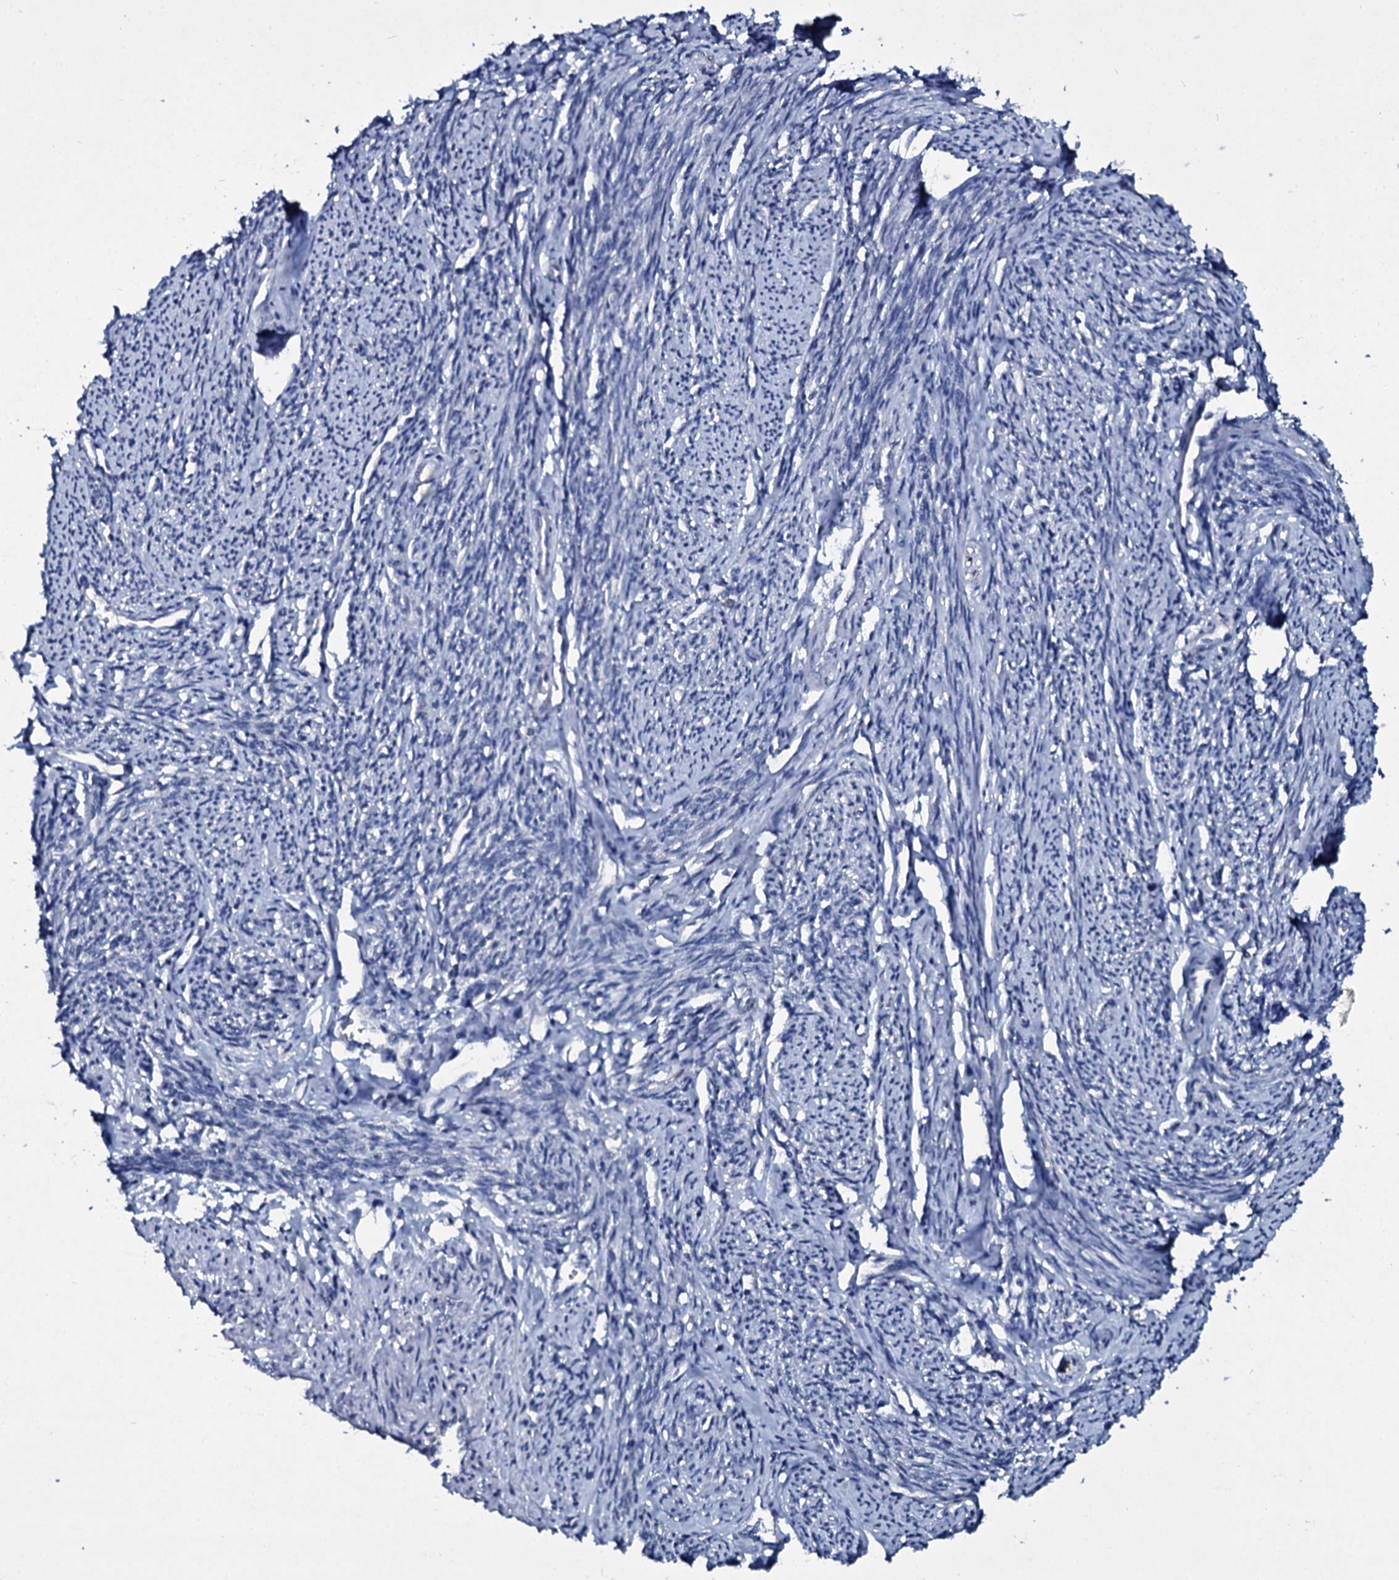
{"staining": {"intensity": "negative", "quantity": "none", "location": "none"}, "tissue": "smooth muscle", "cell_type": "Smooth muscle cells", "image_type": "normal", "snomed": [{"axis": "morphology", "description": "Normal tissue, NOS"}, {"axis": "topography", "description": "Smooth muscle"}, {"axis": "topography", "description": "Uterus"}], "caption": "High magnification brightfield microscopy of unremarkable smooth muscle stained with DAB (brown) and counterstained with hematoxylin (blue): smooth muscle cells show no significant staining.", "gene": "TPGS2", "patient": {"sex": "female", "age": 59}}